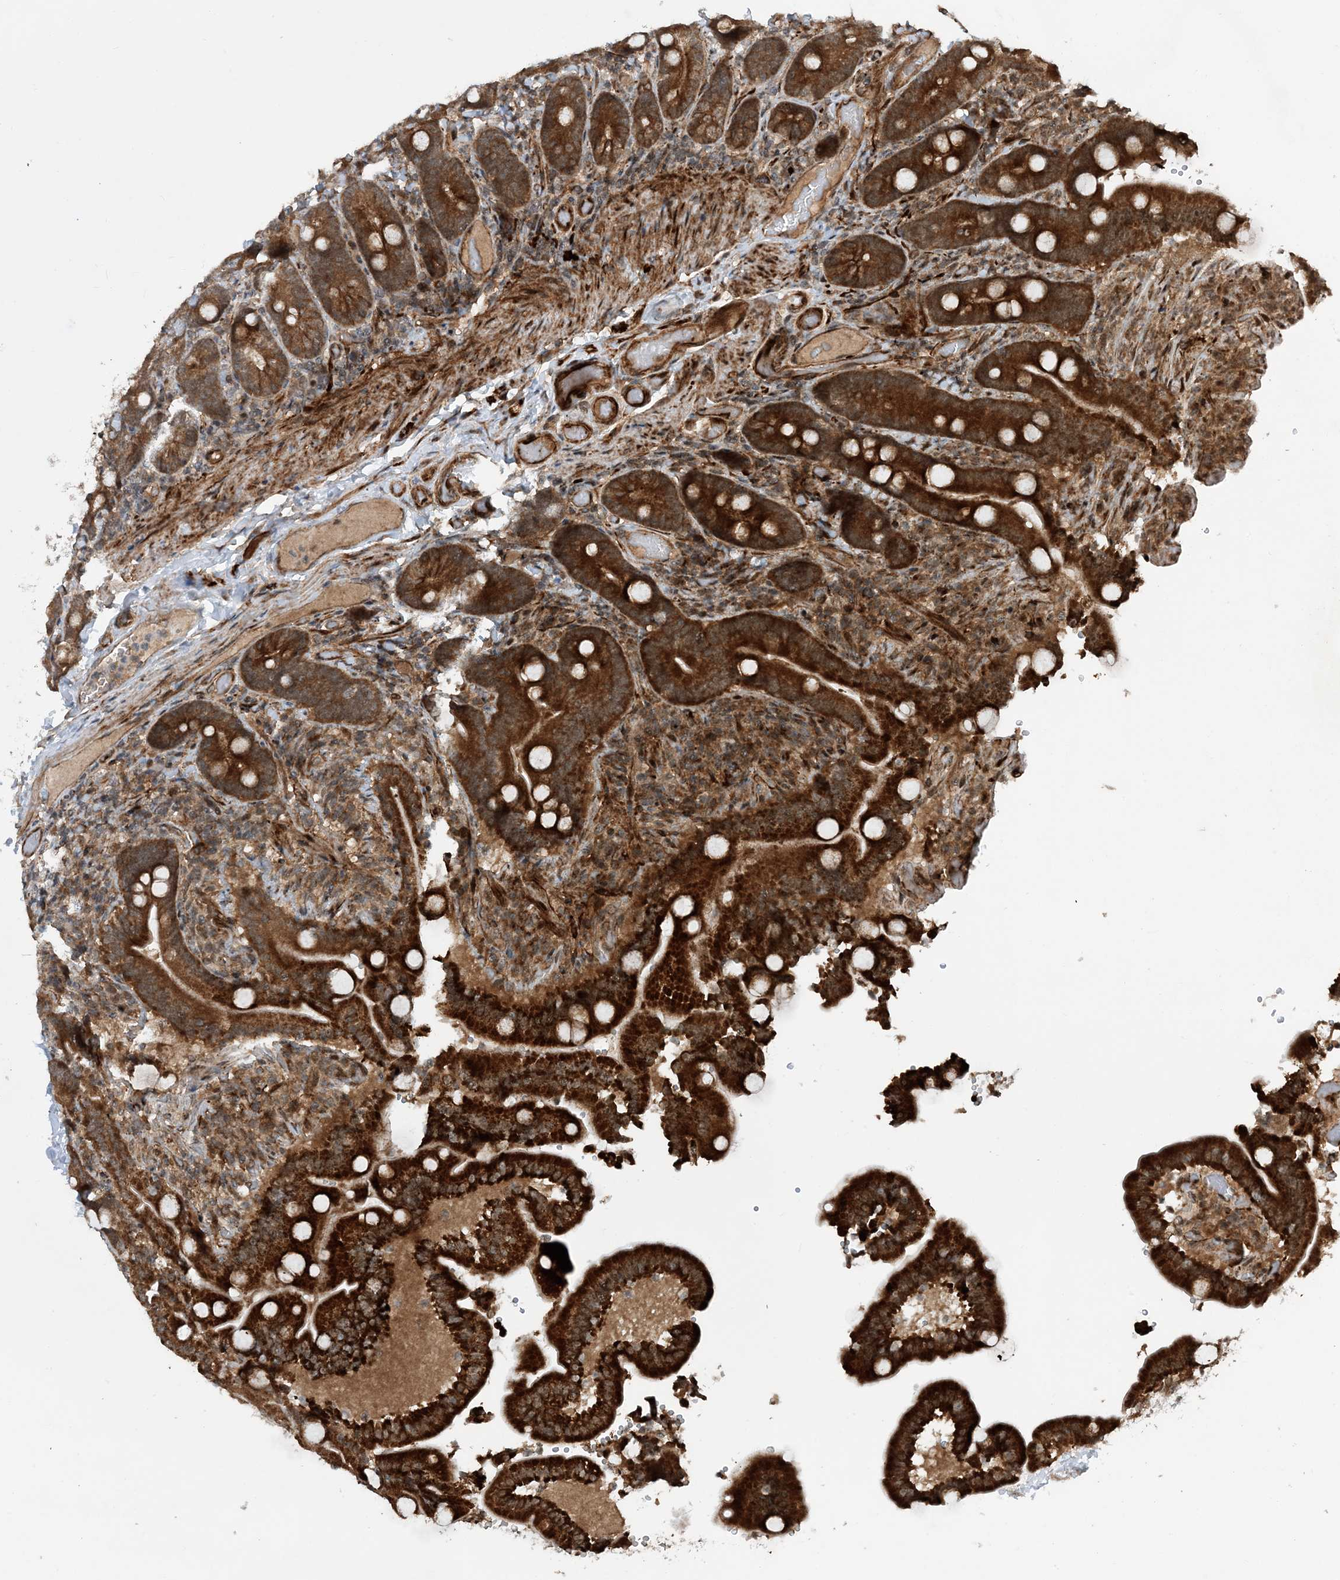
{"staining": {"intensity": "strong", "quantity": ">75%", "location": "cytoplasmic/membranous"}, "tissue": "duodenum", "cell_type": "Glandular cells", "image_type": "normal", "snomed": [{"axis": "morphology", "description": "Normal tissue, NOS"}, {"axis": "topography", "description": "Duodenum"}], "caption": "Glandular cells show high levels of strong cytoplasmic/membranous staining in approximately >75% of cells in benign duodenum.", "gene": "HEMK1", "patient": {"sex": "female", "age": 62}}